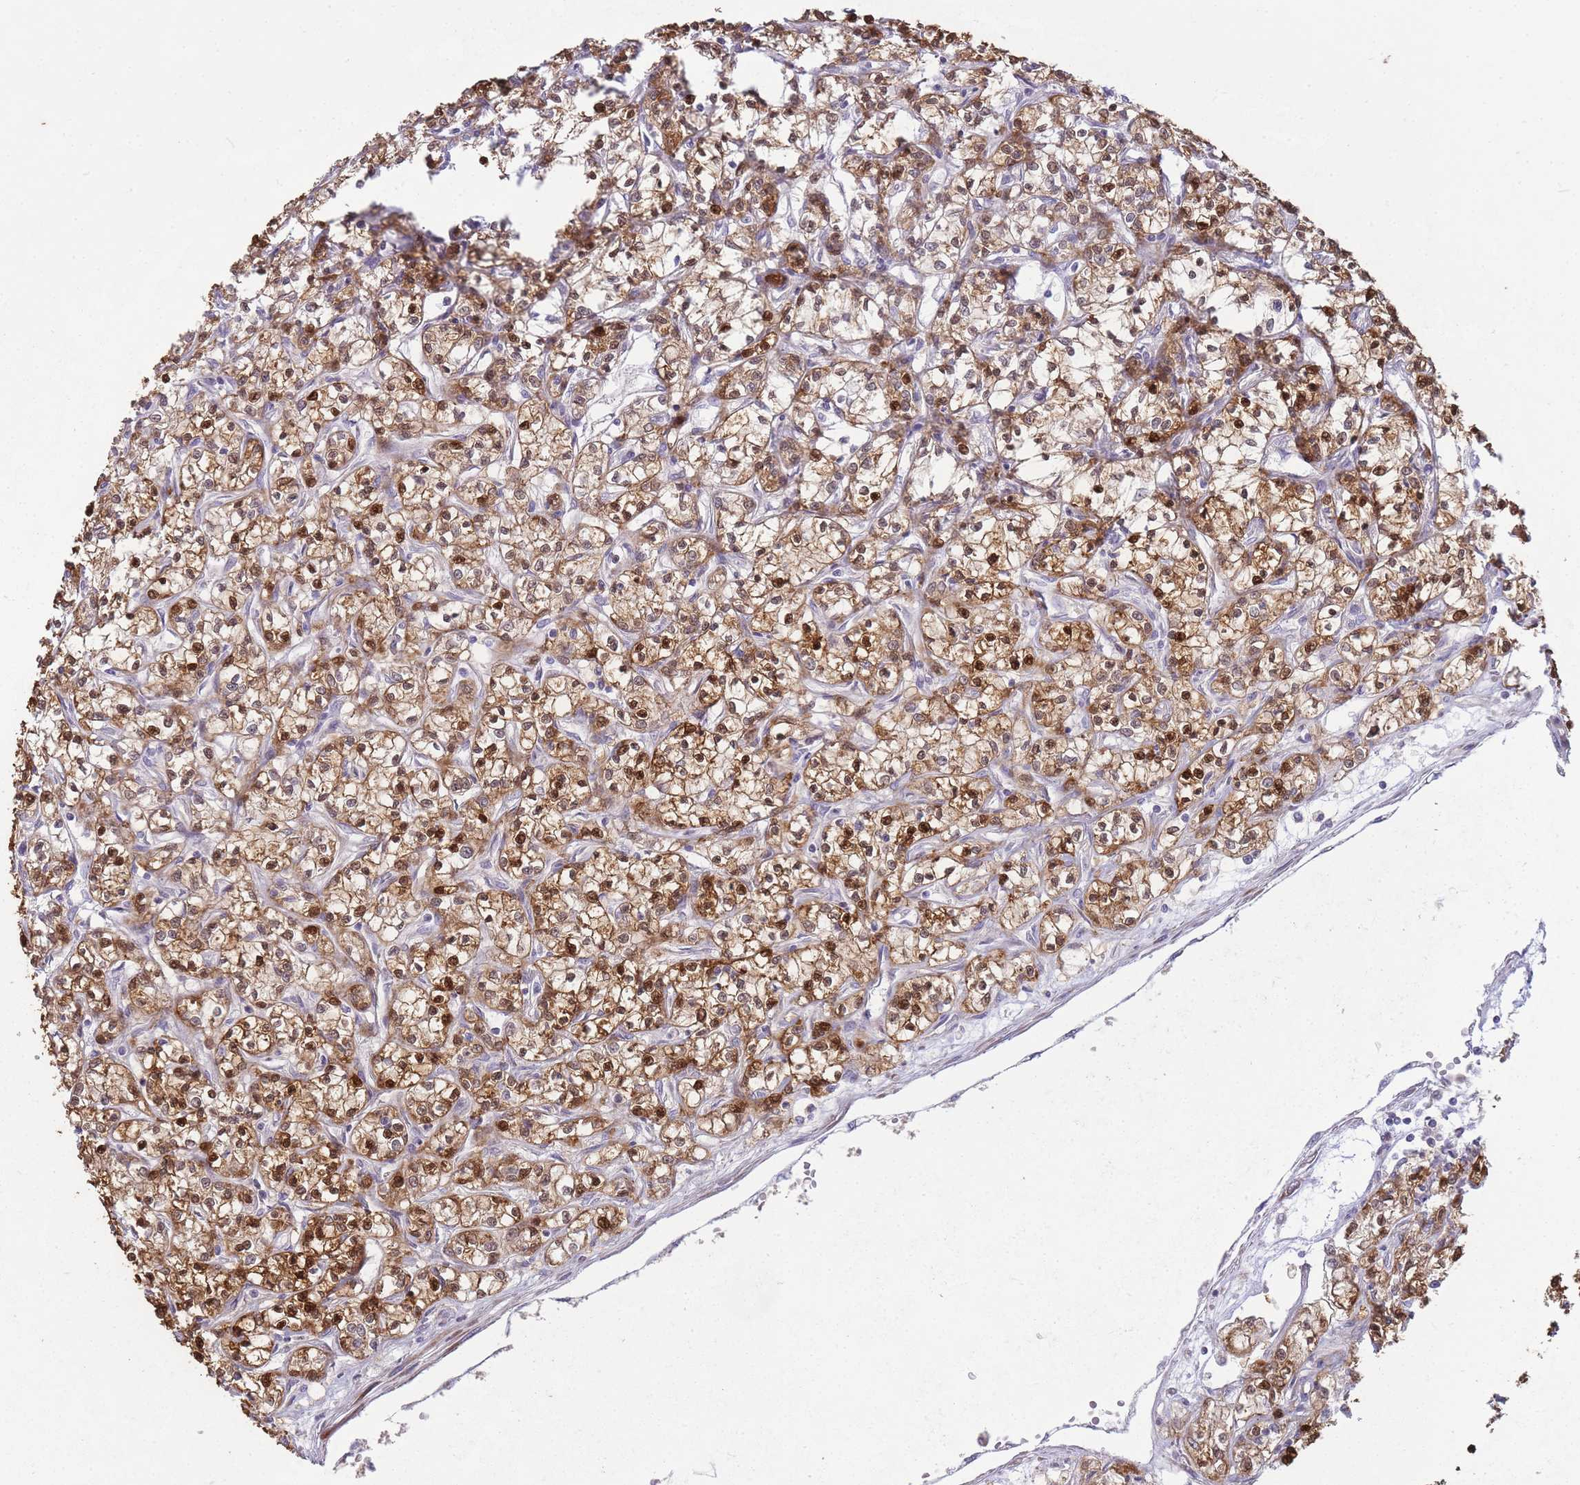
{"staining": {"intensity": "moderate", "quantity": ">75%", "location": "cytoplasmic/membranous"}, "tissue": "renal cancer", "cell_type": "Tumor cells", "image_type": "cancer", "snomed": [{"axis": "morphology", "description": "Adenocarcinoma, NOS"}, {"axis": "topography", "description": "Kidney"}], "caption": "IHC of renal cancer exhibits medium levels of moderate cytoplasmic/membranous positivity in approximately >75% of tumor cells.", "gene": "PPP3R2", "patient": {"sex": "female", "age": 59}}